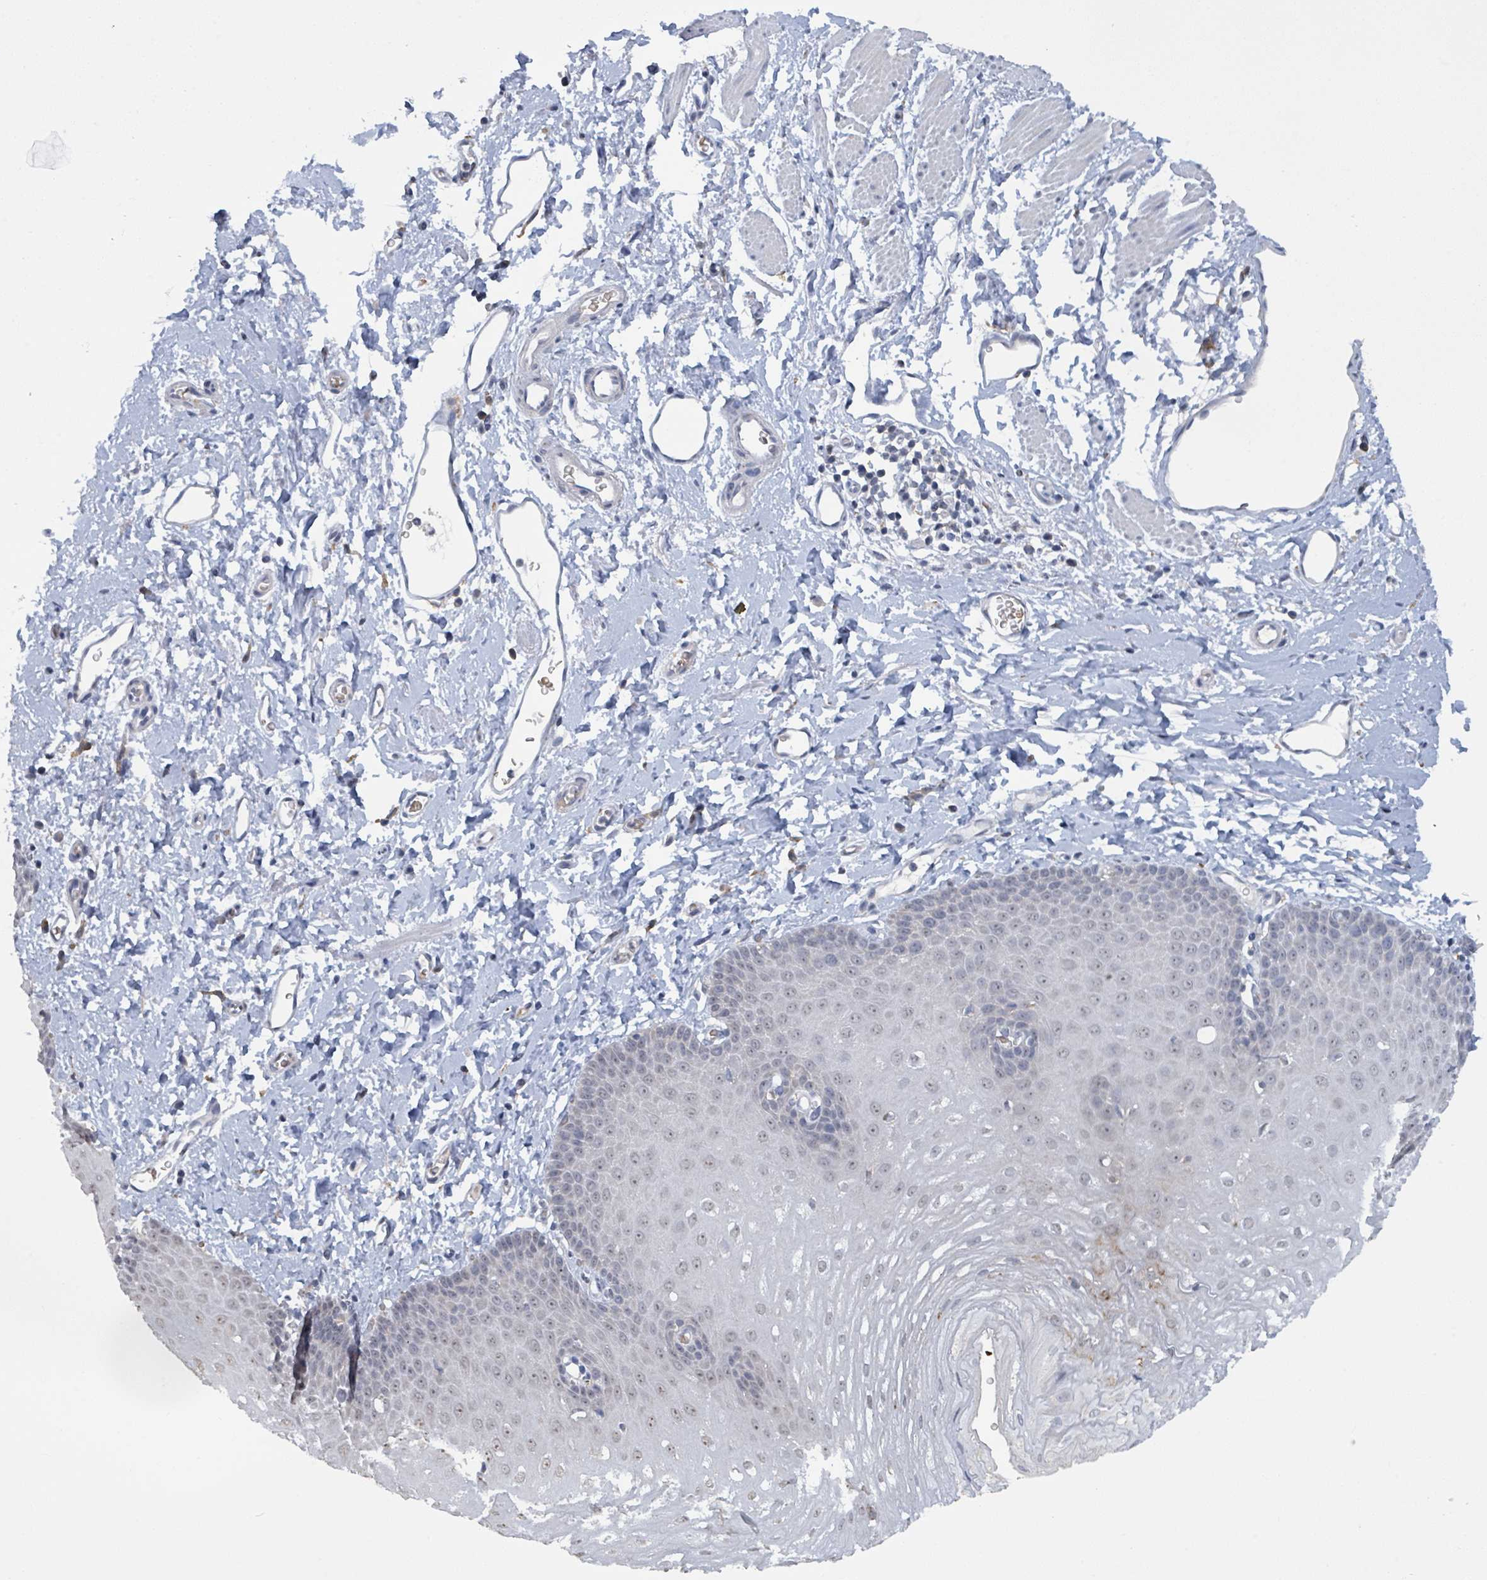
{"staining": {"intensity": "weak", "quantity": "<25%", "location": "cytoplasmic/membranous,nuclear"}, "tissue": "esophagus", "cell_type": "Squamous epithelial cells", "image_type": "normal", "snomed": [{"axis": "morphology", "description": "Normal tissue, NOS"}, {"axis": "topography", "description": "Esophagus"}], "caption": "This micrograph is of unremarkable esophagus stained with IHC to label a protein in brown with the nuclei are counter-stained blue. There is no expression in squamous epithelial cells. (Stains: DAB (3,3'-diaminobenzidine) immunohistochemistry with hematoxylin counter stain, Microscopy: brightfield microscopy at high magnification).", "gene": "SEBOX", "patient": {"sex": "male", "age": 70}}